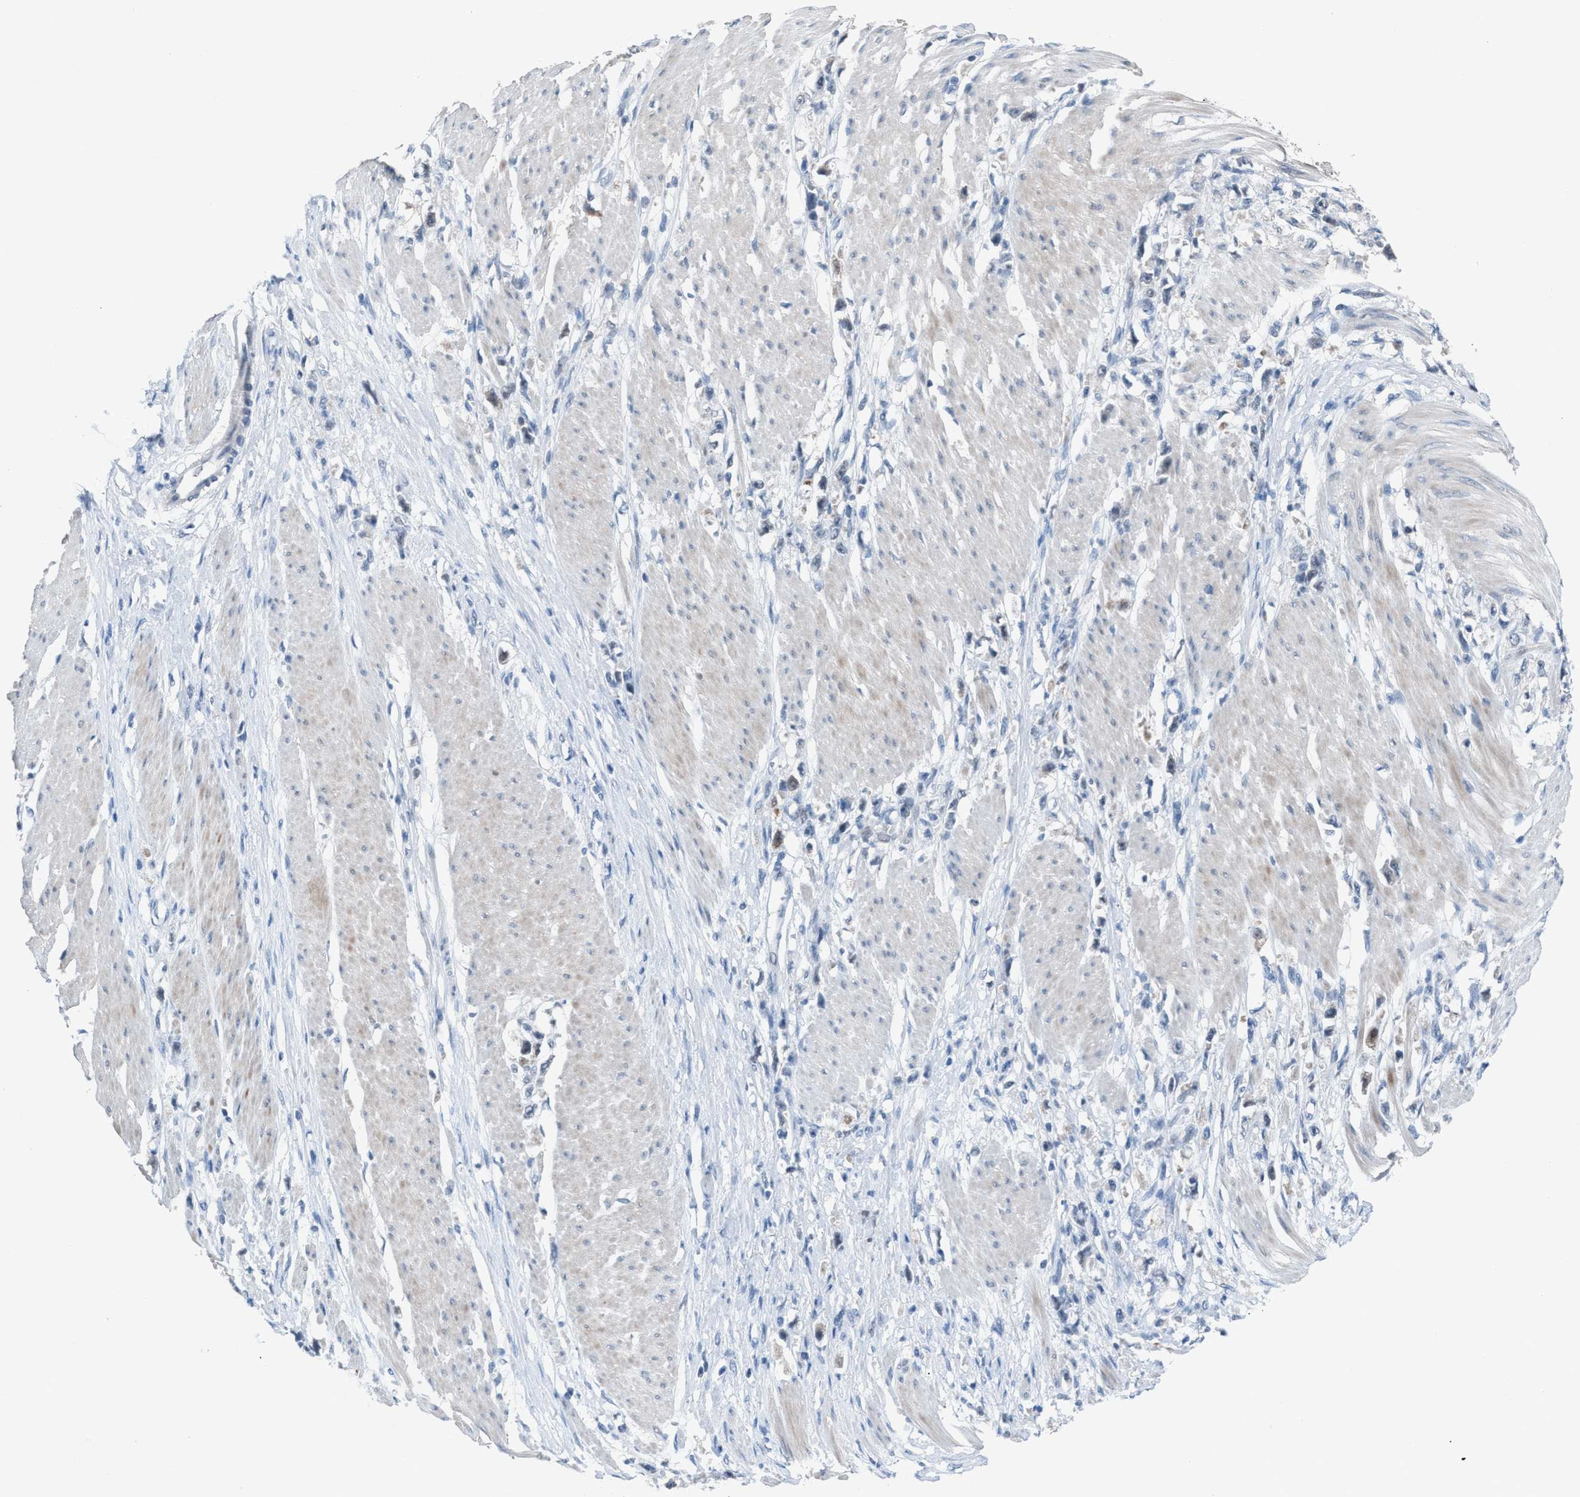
{"staining": {"intensity": "negative", "quantity": "none", "location": "none"}, "tissue": "stomach cancer", "cell_type": "Tumor cells", "image_type": "cancer", "snomed": [{"axis": "morphology", "description": "Adenocarcinoma, NOS"}, {"axis": "topography", "description": "Stomach"}], "caption": "The histopathology image displays no staining of tumor cells in stomach adenocarcinoma.", "gene": "ANAPC11", "patient": {"sex": "female", "age": 59}}